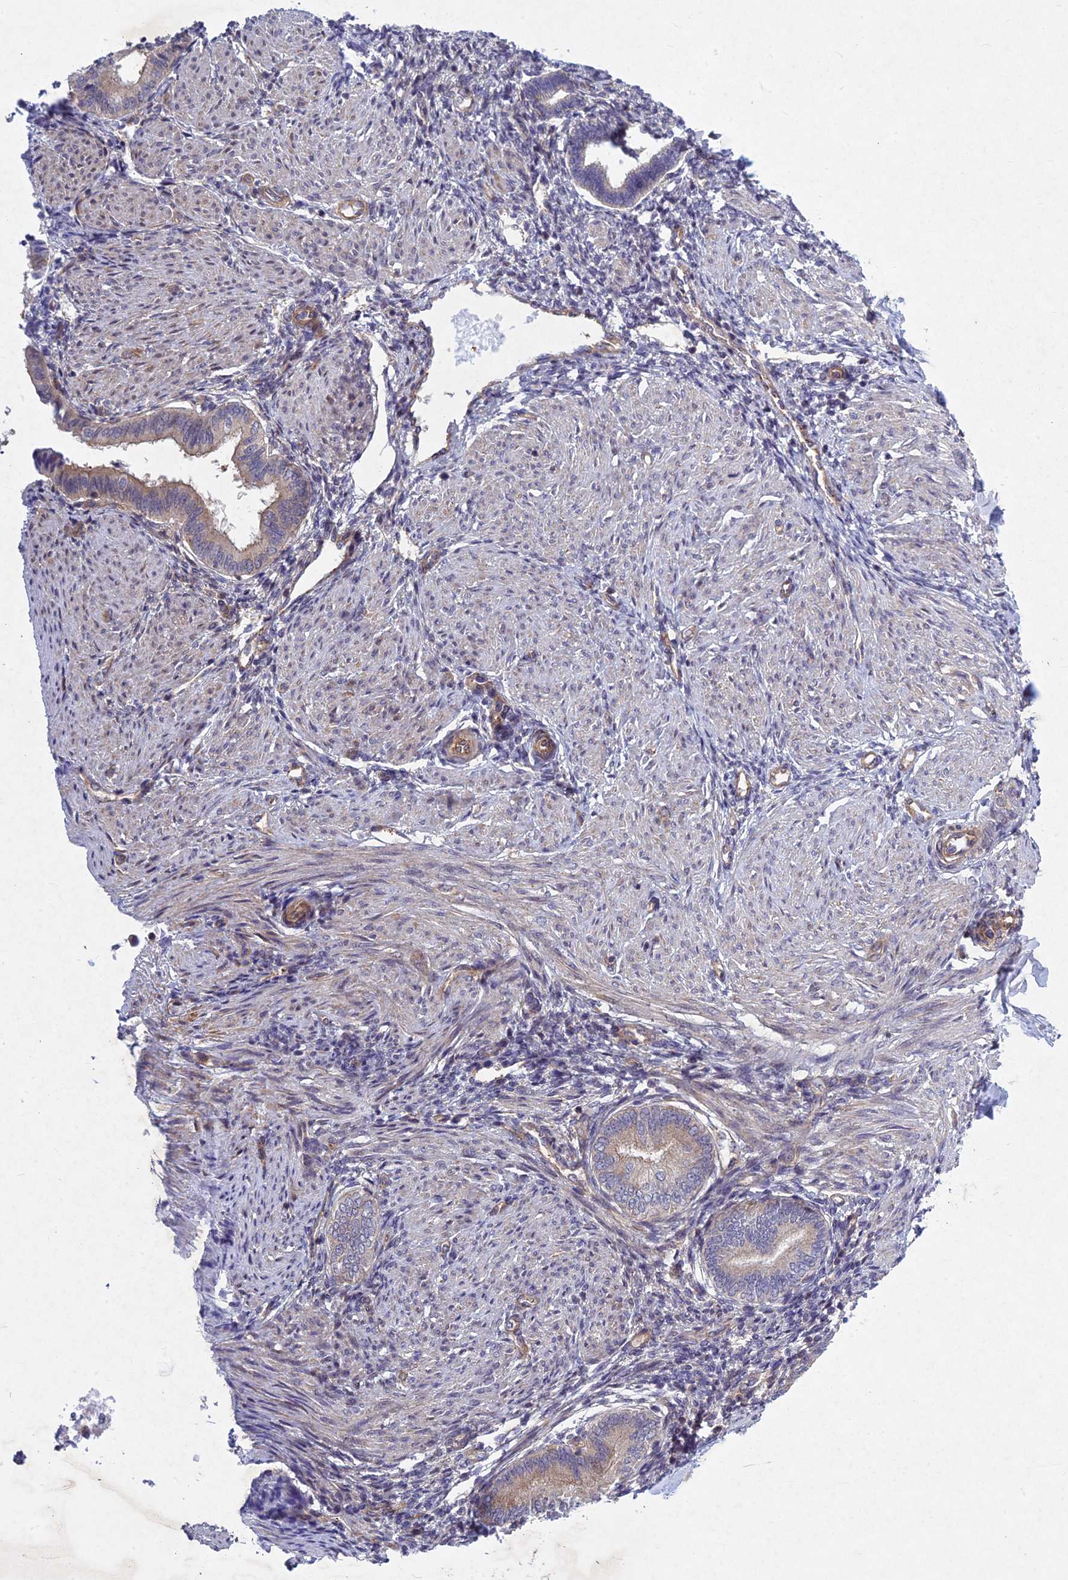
{"staining": {"intensity": "negative", "quantity": "none", "location": "none"}, "tissue": "endometrium", "cell_type": "Cells in endometrial stroma", "image_type": "normal", "snomed": [{"axis": "morphology", "description": "Normal tissue, NOS"}, {"axis": "topography", "description": "Endometrium"}], "caption": "DAB (3,3'-diaminobenzidine) immunohistochemical staining of benign endometrium demonstrates no significant expression in cells in endometrial stroma.", "gene": "PTHLH", "patient": {"sex": "female", "age": 53}}